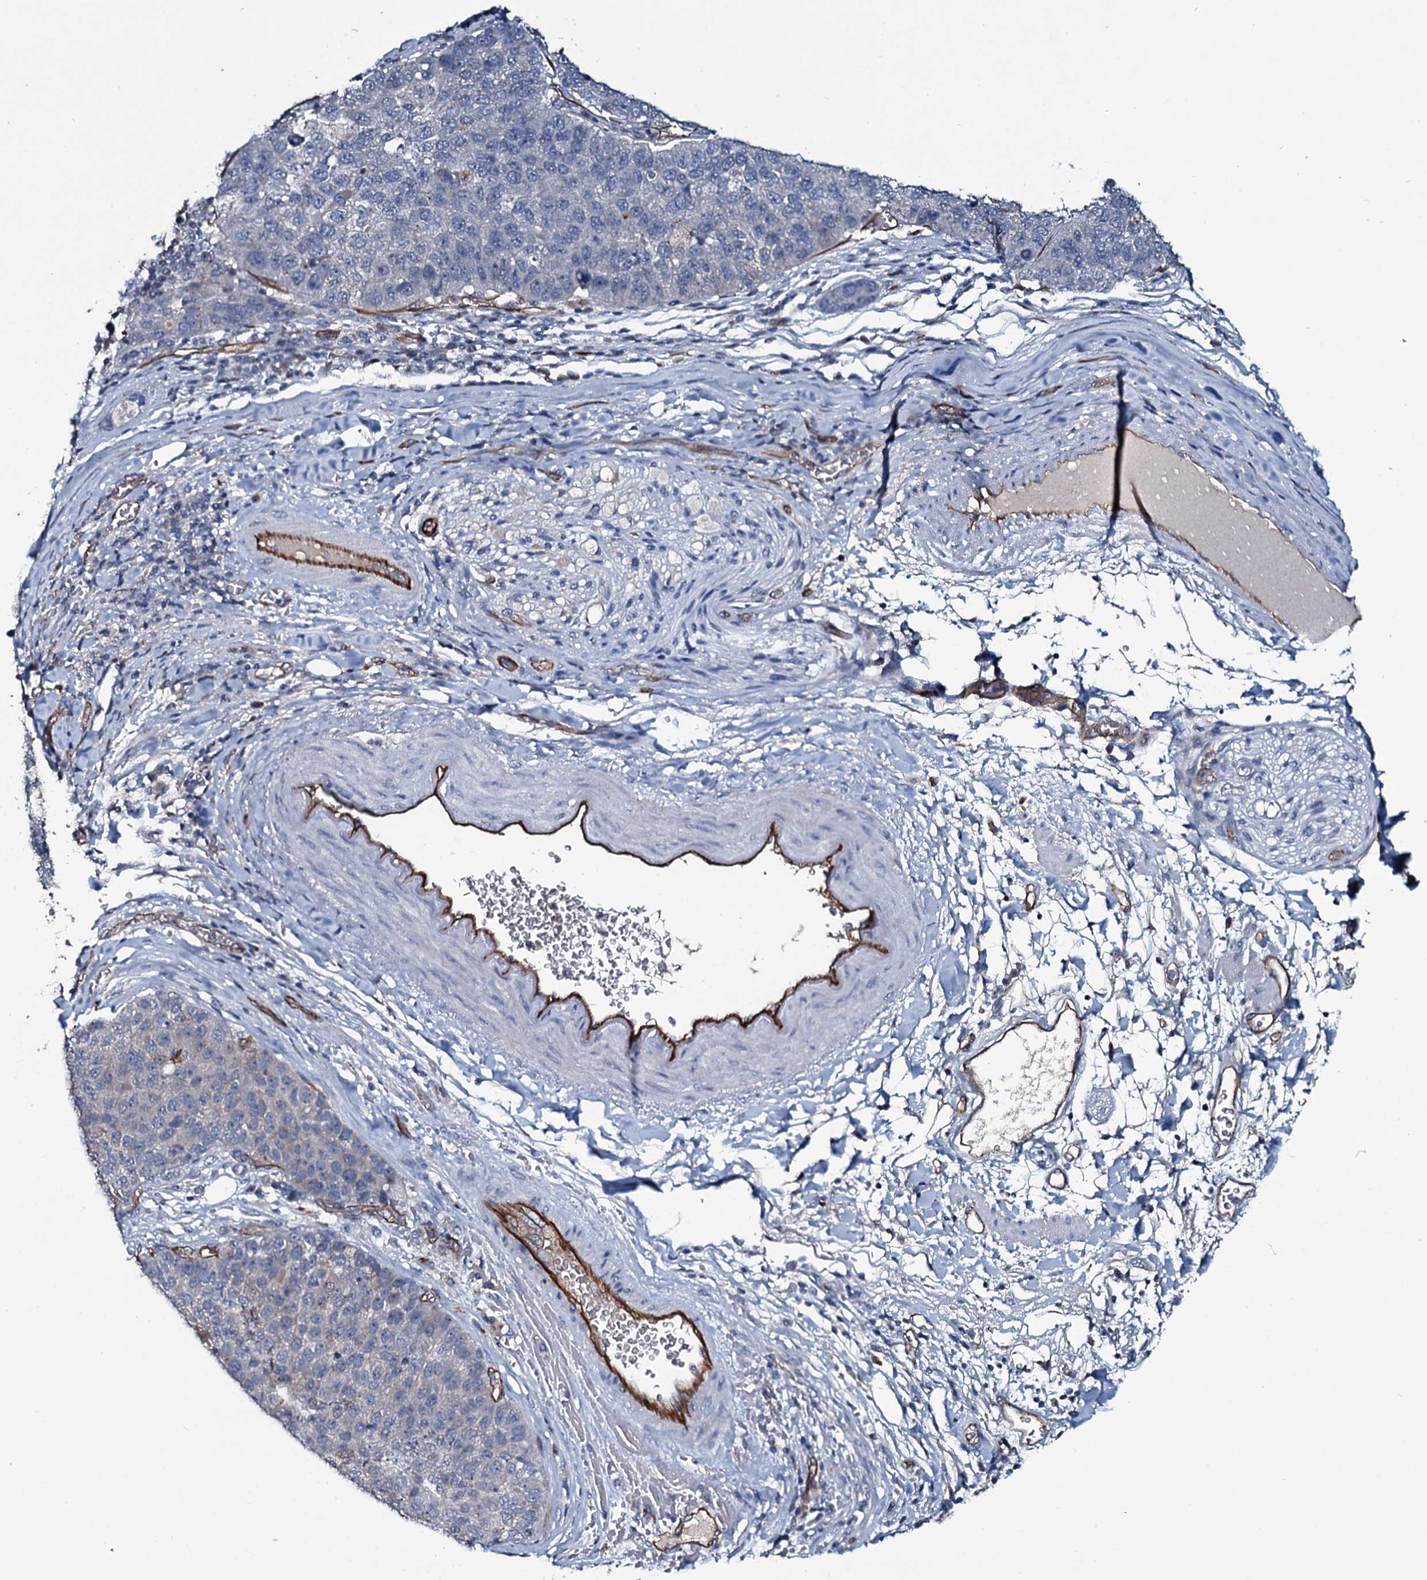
{"staining": {"intensity": "negative", "quantity": "none", "location": "none"}, "tissue": "pancreatic cancer", "cell_type": "Tumor cells", "image_type": "cancer", "snomed": [{"axis": "morphology", "description": "Adenocarcinoma, NOS"}, {"axis": "topography", "description": "Pancreas"}], "caption": "A high-resolution image shows immunohistochemistry staining of pancreatic cancer (adenocarcinoma), which exhibits no significant expression in tumor cells. (Immunohistochemistry (ihc), brightfield microscopy, high magnification).", "gene": "CLEC14A", "patient": {"sex": "female", "age": 61}}